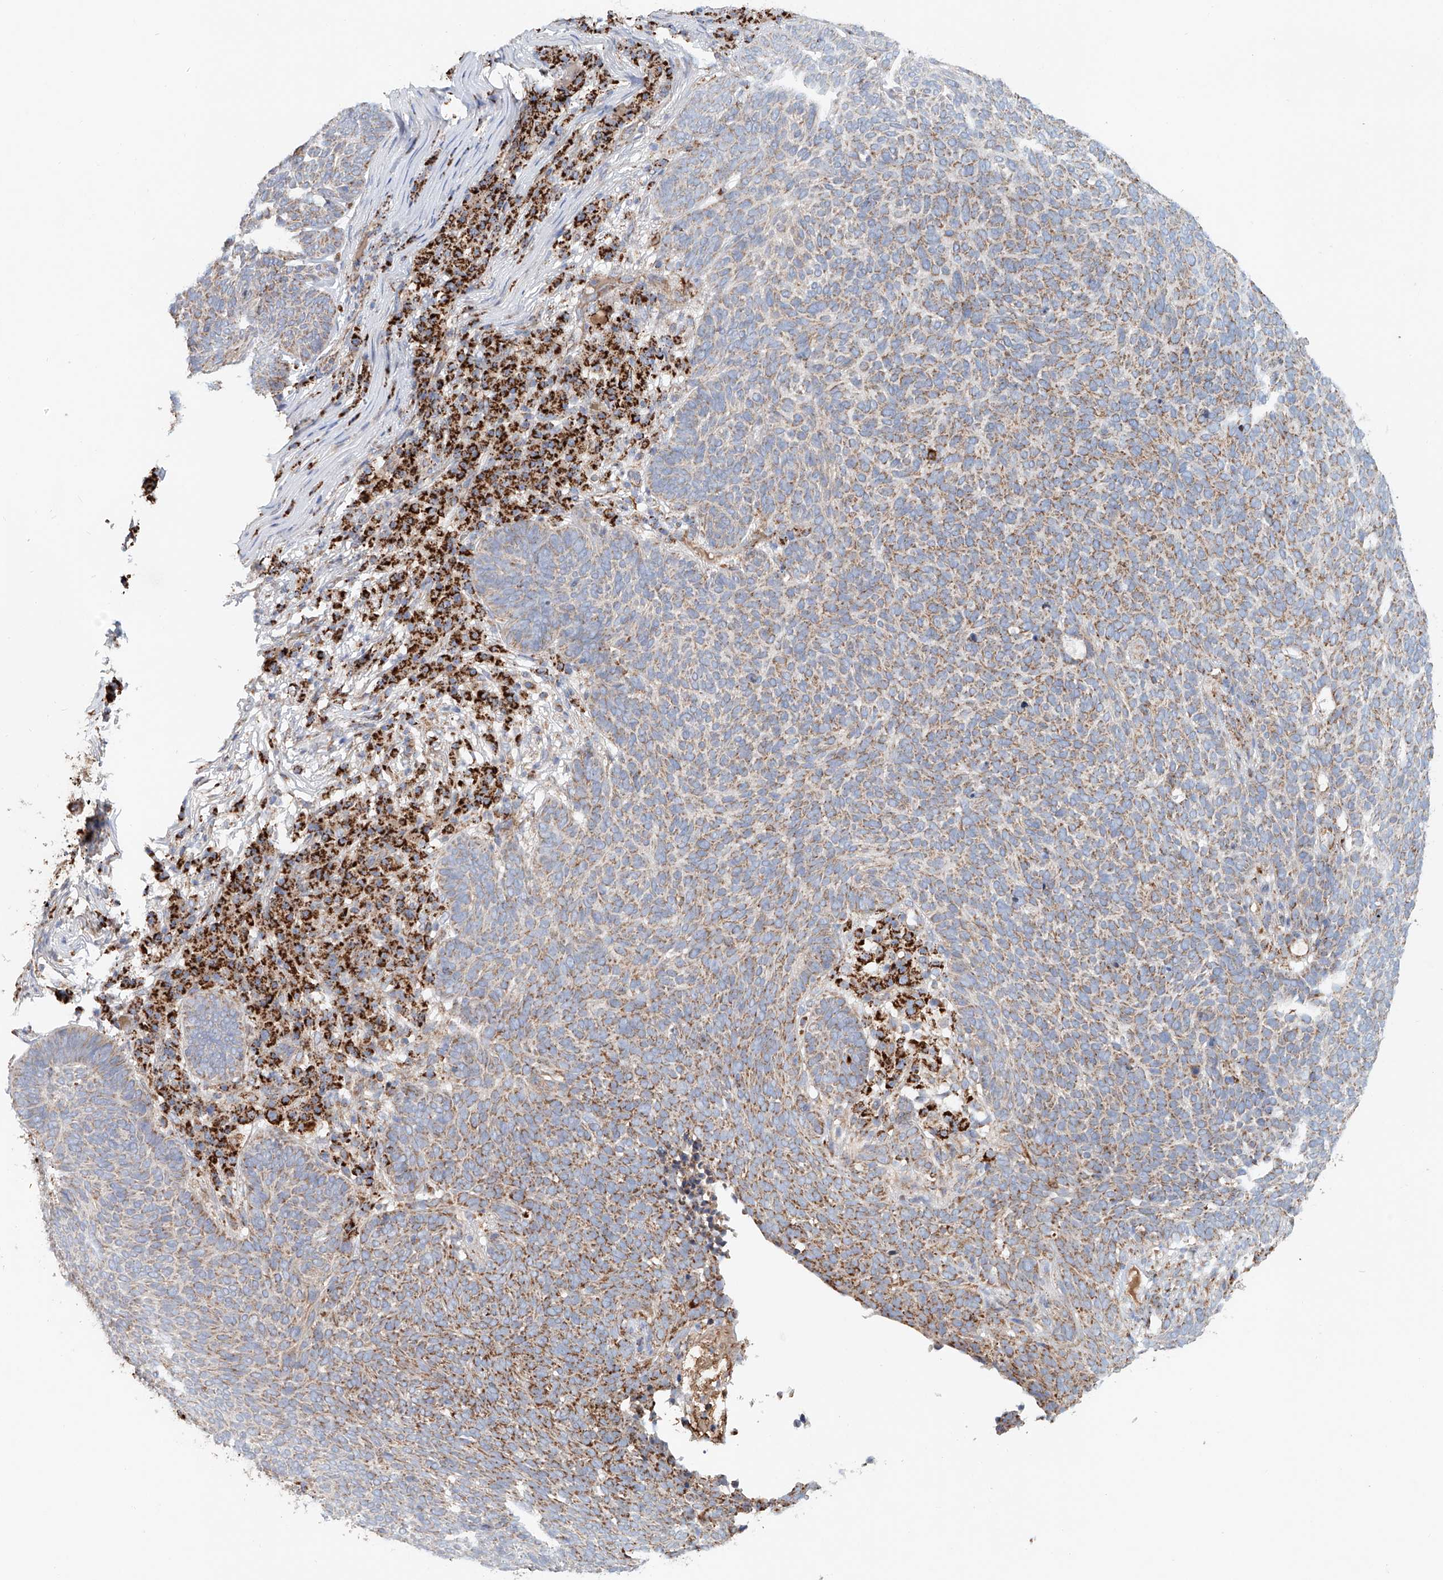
{"staining": {"intensity": "moderate", "quantity": ">75%", "location": "cytoplasmic/membranous"}, "tissue": "skin cancer", "cell_type": "Tumor cells", "image_type": "cancer", "snomed": [{"axis": "morphology", "description": "Squamous cell carcinoma, NOS"}, {"axis": "topography", "description": "Skin"}], "caption": "IHC staining of skin cancer, which exhibits medium levels of moderate cytoplasmic/membranous expression in approximately >75% of tumor cells indicating moderate cytoplasmic/membranous protein positivity. The staining was performed using DAB (brown) for protein detection and nuclei were counterstained in hematoxylin (blue).", "gene": "CARD10", "patient": {"sex": "female", "age": 90}}